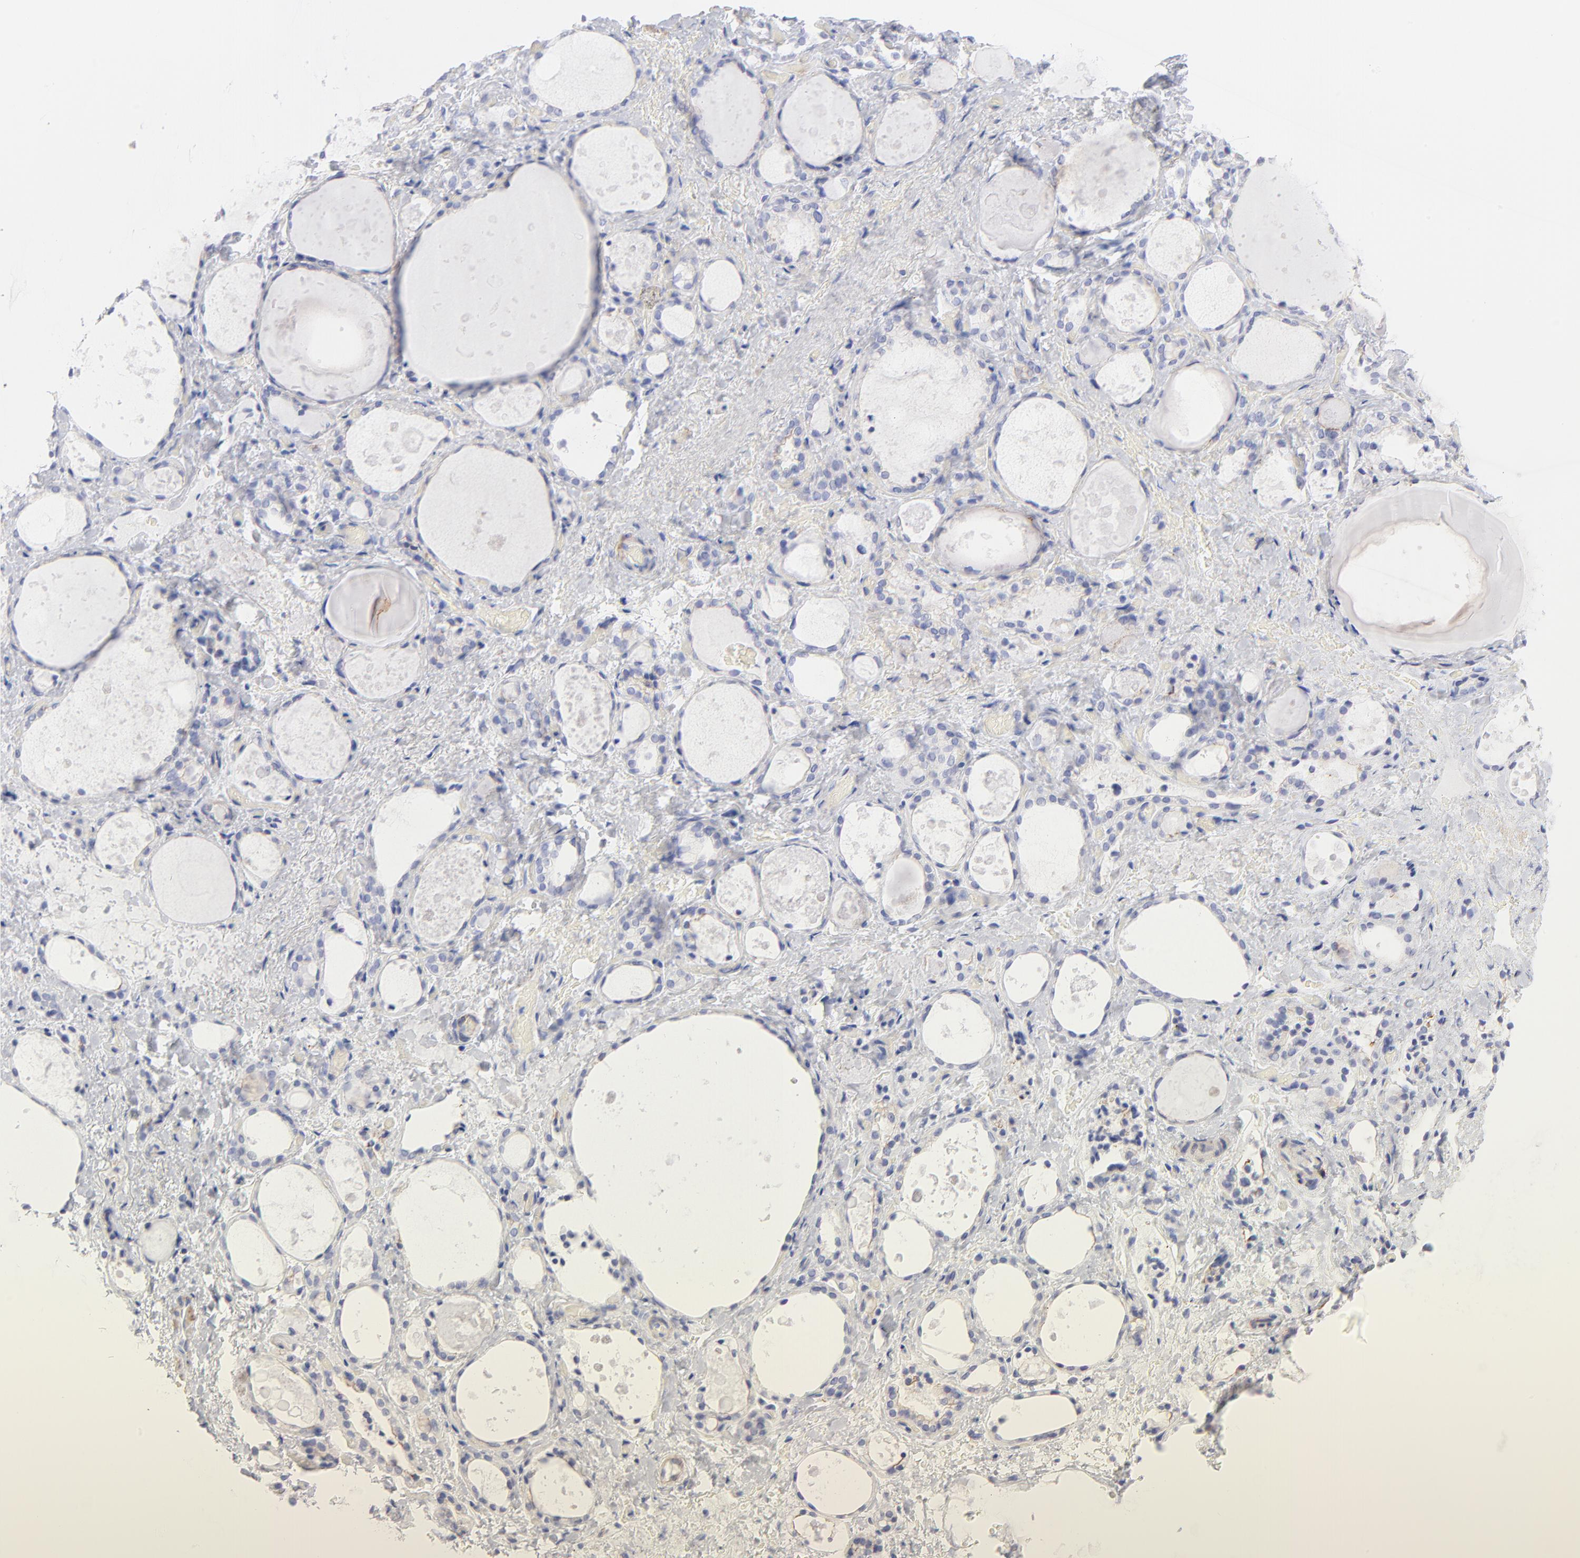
{"staining": {"intensity": "negative", "quantity": "none", "location": "none"}, "tissue": "thyroid gland", "cell_type": "Glandular cells", "image_type": "normal", "snomed": [{"axis": "morphology", "description": "Normal tissue, NOS"}, {"axis": "topography", "description": "Thyroid gland"}], "caption": "Immunohistochemical staining of normal thyroid gland displays no significant positivity in glandular cells.", "gene": "ACTA2", "patient": {"sex": "female", "age": 75}}